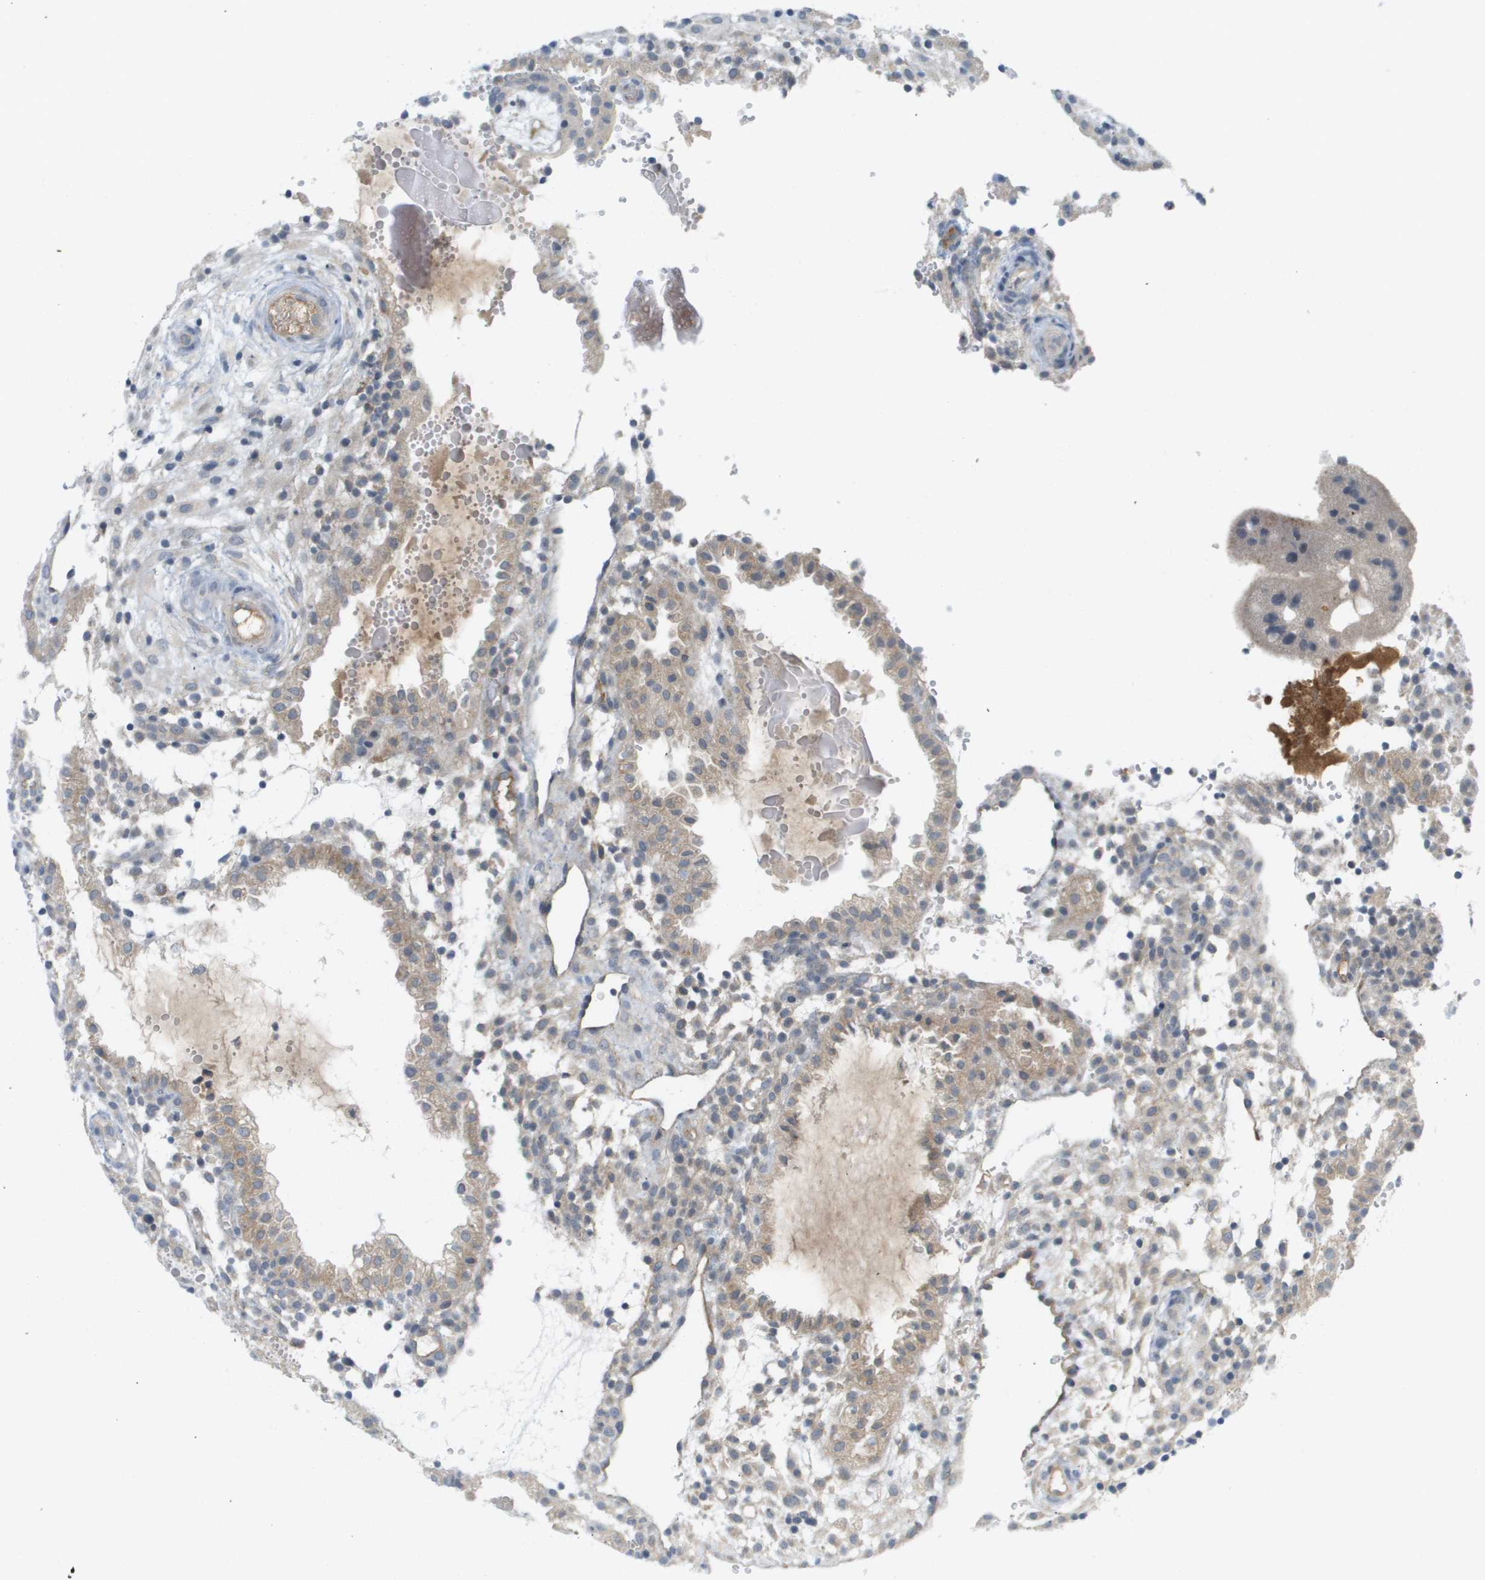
{"staining": {"intensity": "weak", "quantity": "<25%", "location": "cytoplasmic/membranous"}, "tissue": "placenta", "cell_type": "Decidual cells", "image_type": "normal", "snomed": [{"axis": "morphology", "description": "Normal tissue, NOS"}, {"axis": "topography", "description": "Placenta"}], "caption": "DAB (3,3'-diaminobenzidine) immunohistochemical staining of benign placenta shows no significant expression in decidual cells.", "gene": "PROC", "patient": {"sex": "female", "age": 18}}